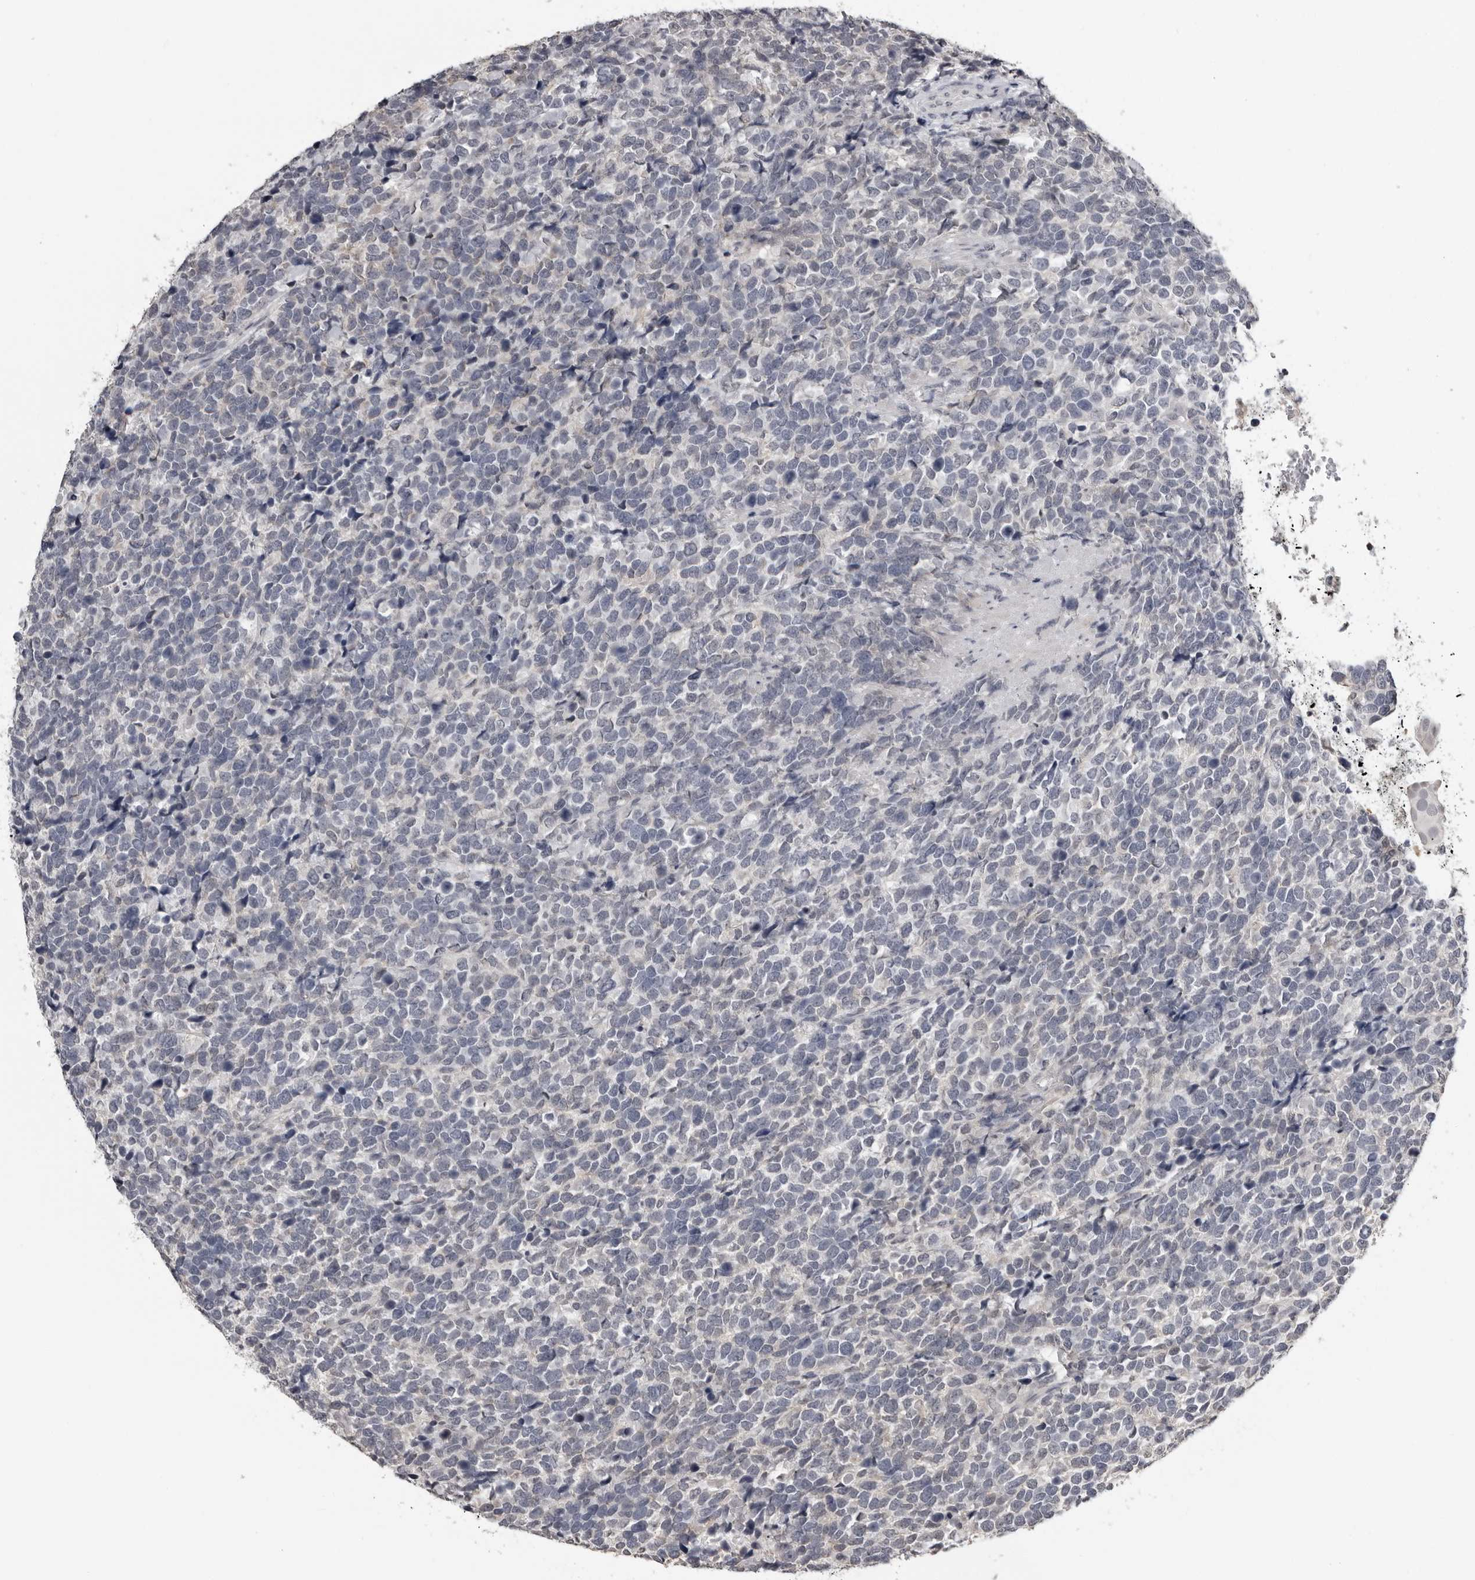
{"staining": {"intensity": "negative", "quantity": "none", "location": "none"}, "tissue": "urothelial cancer", "cell_type": "Tumor cells", "image_type": "cancer", "snomed": [{"axis": "morphology", "description": "Urothelial carcinoma, High grade"}, {"axis": "topography", "description": "Urinary bladder"}], "caption": "Tumor cells show no significant protein staining in urothelial carcinoma (high-grade). (DAB immunohistochemistry, high magnification).", "gene": "PRRX2", "patient": {"sex": "female", "age": 82}}